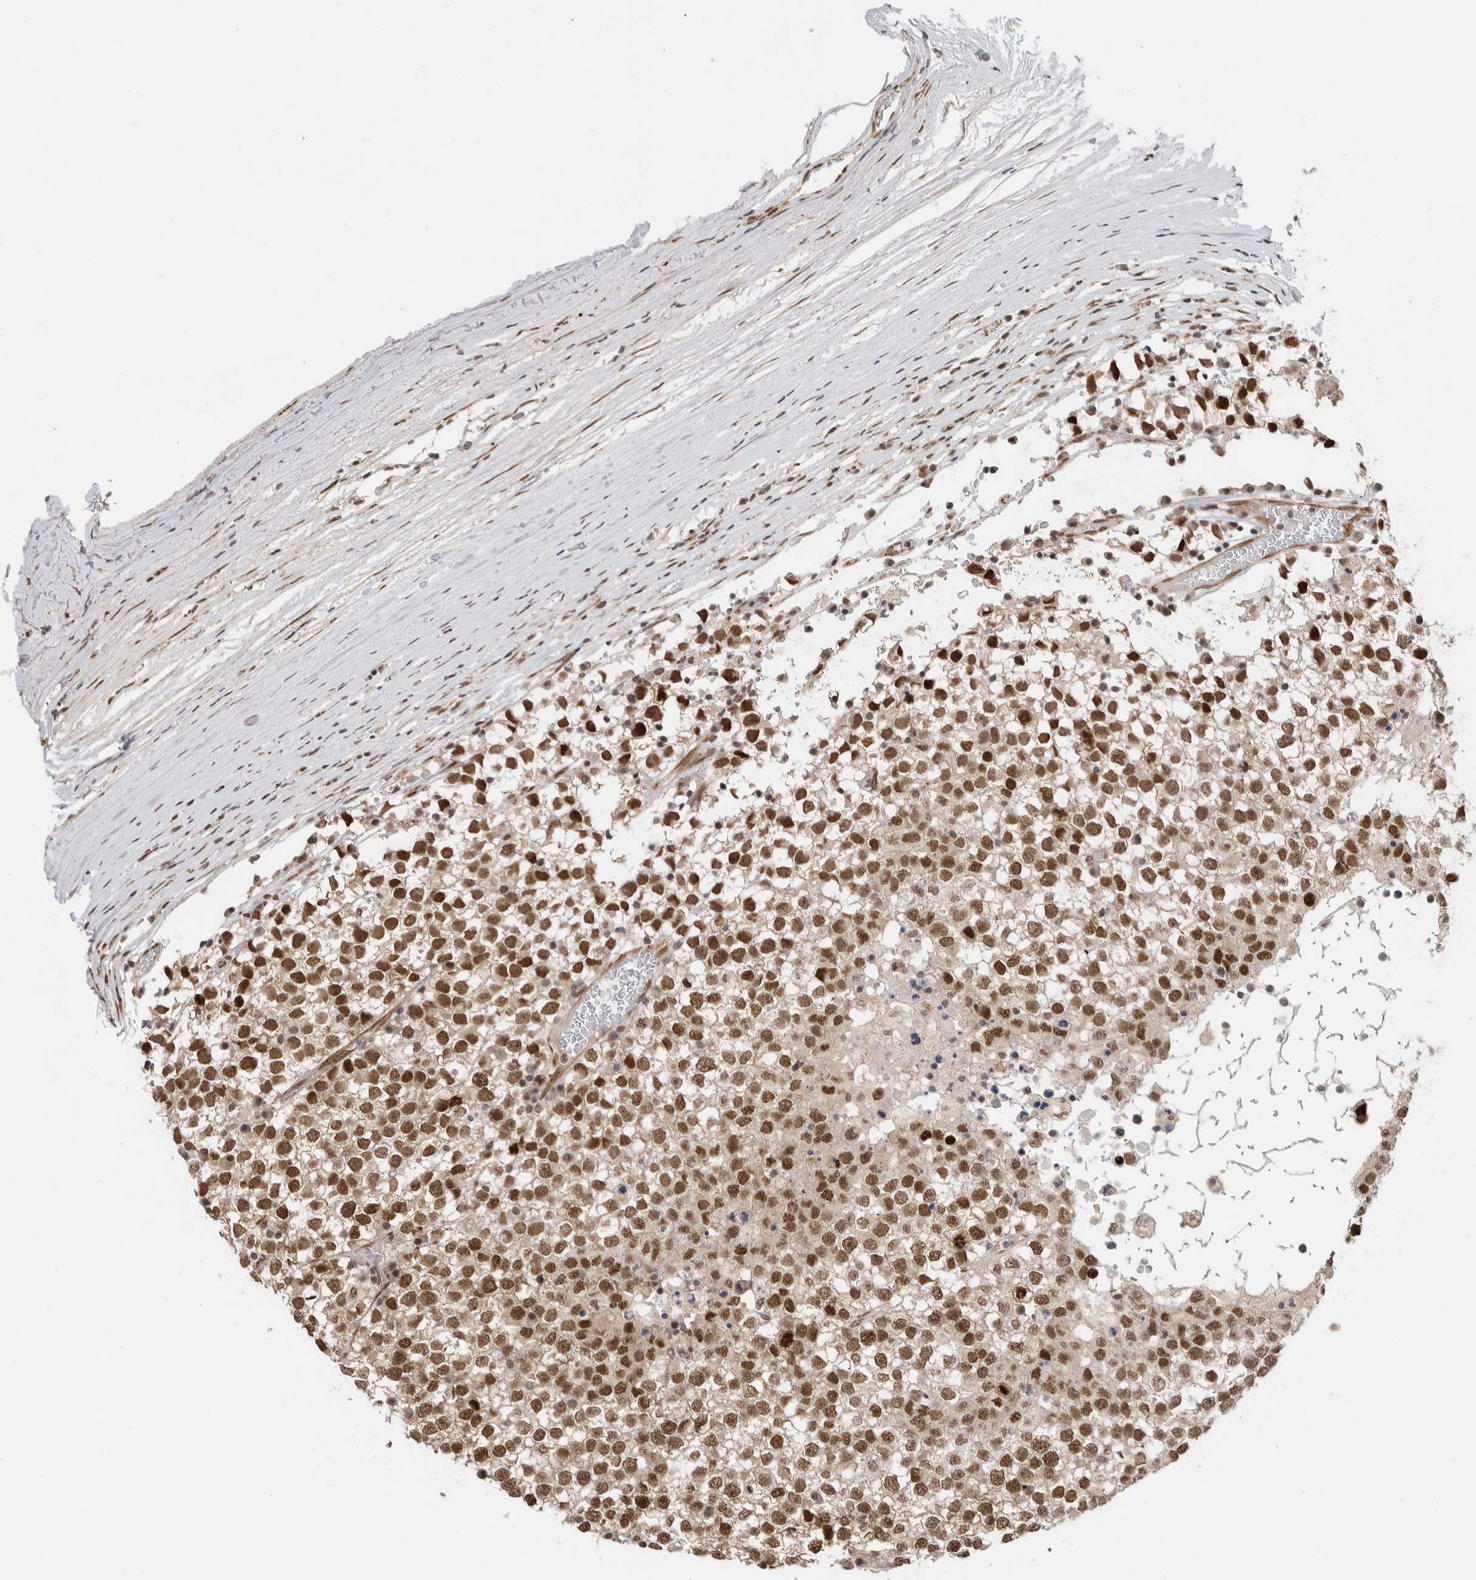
{"staining": {"intensity": "strong", "quantity": ">75%", "location": "nuclear"}, "tissue": "testis cancer", "cell_type": "Tumor cells", "image_type": "cancer", "snomed": [{"axis": "morphology", "description": "Seminoma, NOS"}, {"axis": "topography", "description": "Testis"}], "caption": "Brown immunohistochemical staining in human seminoma (testis) exhibits strong nuclear expression in about >75% of tumor cells.", "gene": "TNRC18", "patient": {"sex": "male", "age": 65}}